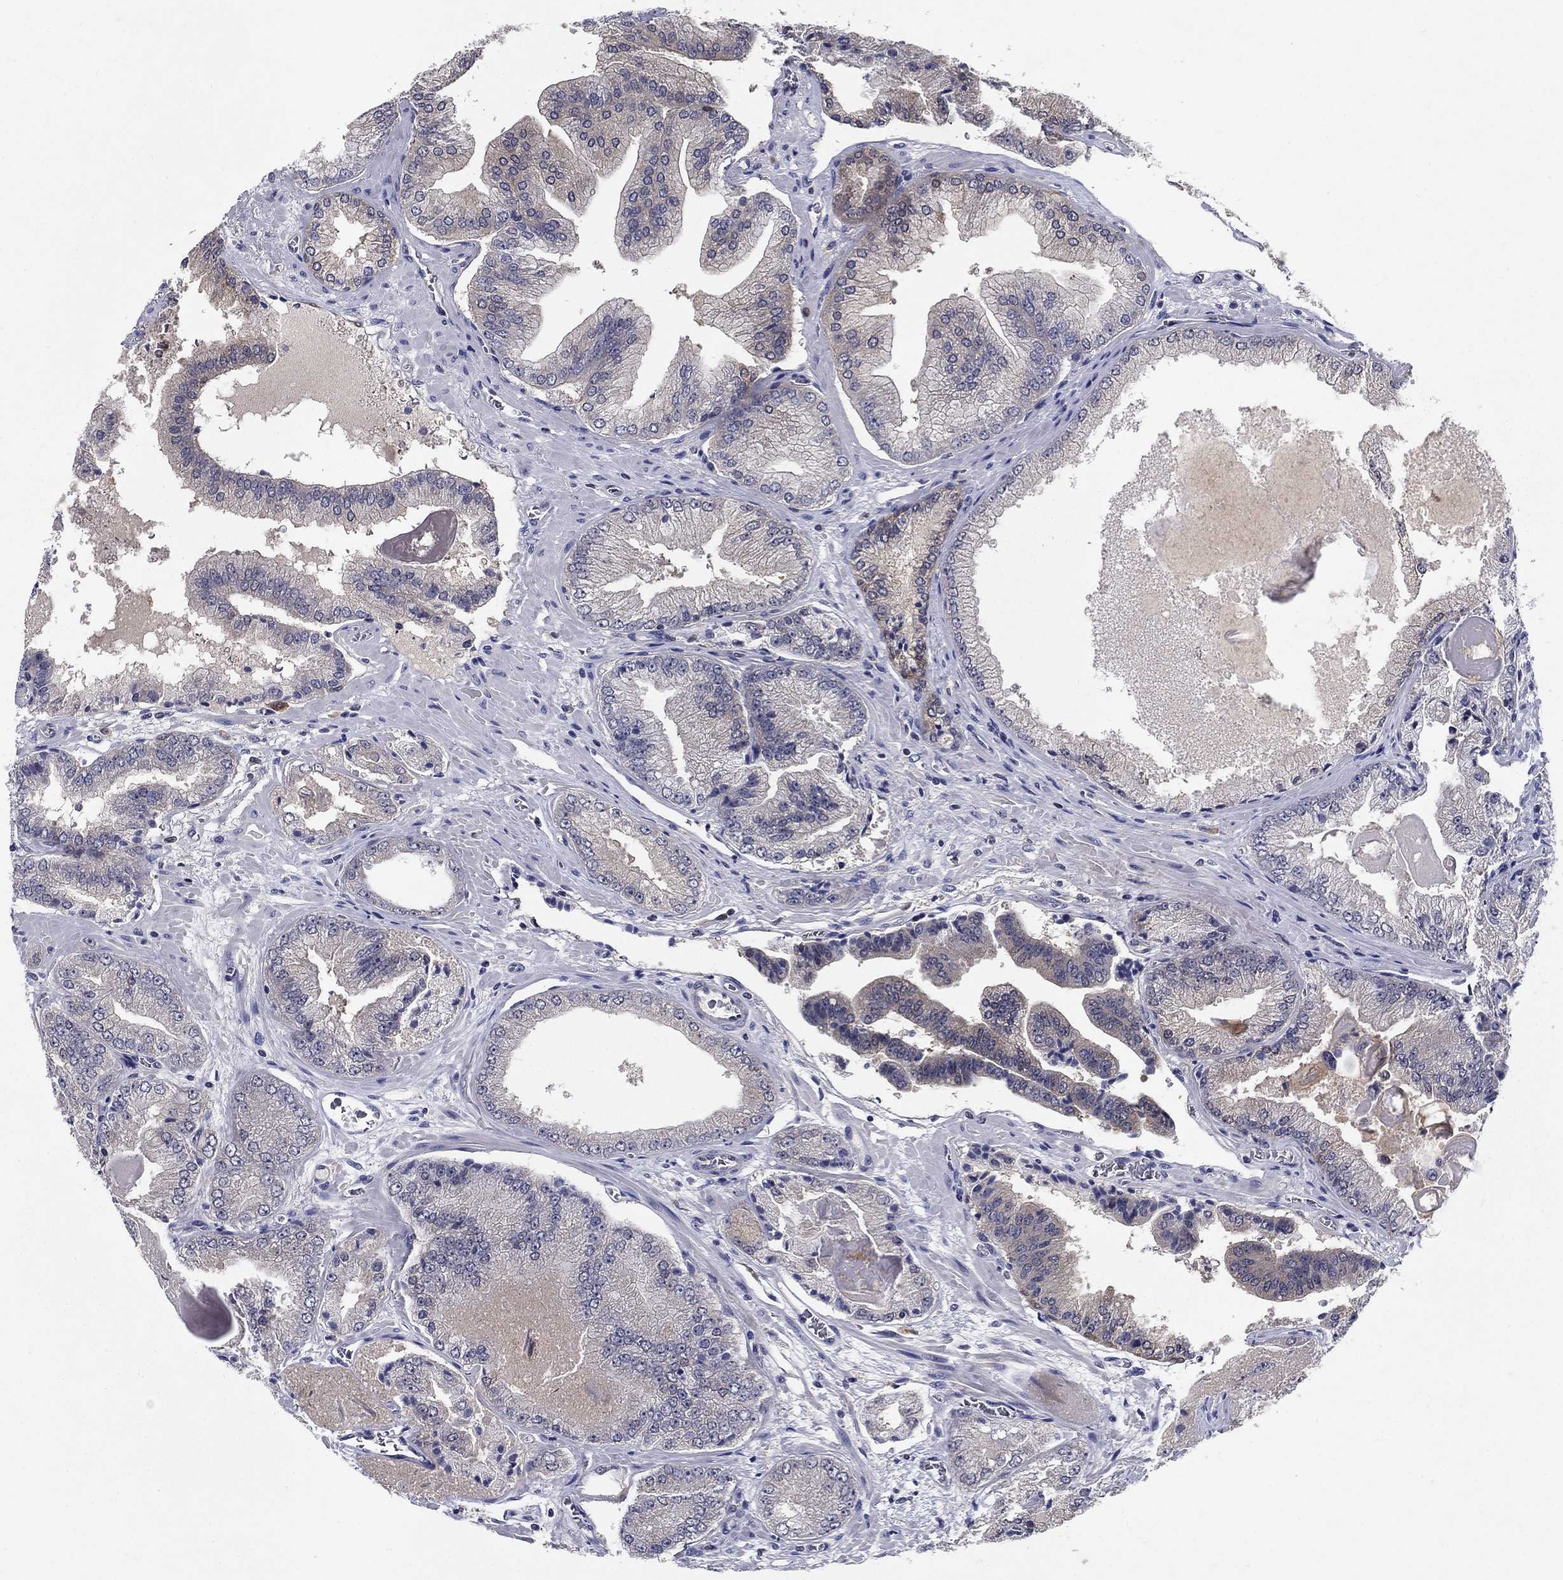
{"staining": {"intensity": "negative", "quantity": "none", "location": "none"}, "tissue": "prostate cancer", "cell_type": "Tumor cells", "image_type": "cancer", "snomed": [{"axis": "morphology", "description": "Adenocarcinoma, Low grade"}, {"axis": "topography", "description": "Prostate"}], "caption": "DAB (3,3'-diaminobenzidine) immunohistochemical staining of human prostate cancer exhibits no significant staining in tumor cells.", "gene": "GLTP", "patient": {"sex": "male", "age": 72}}